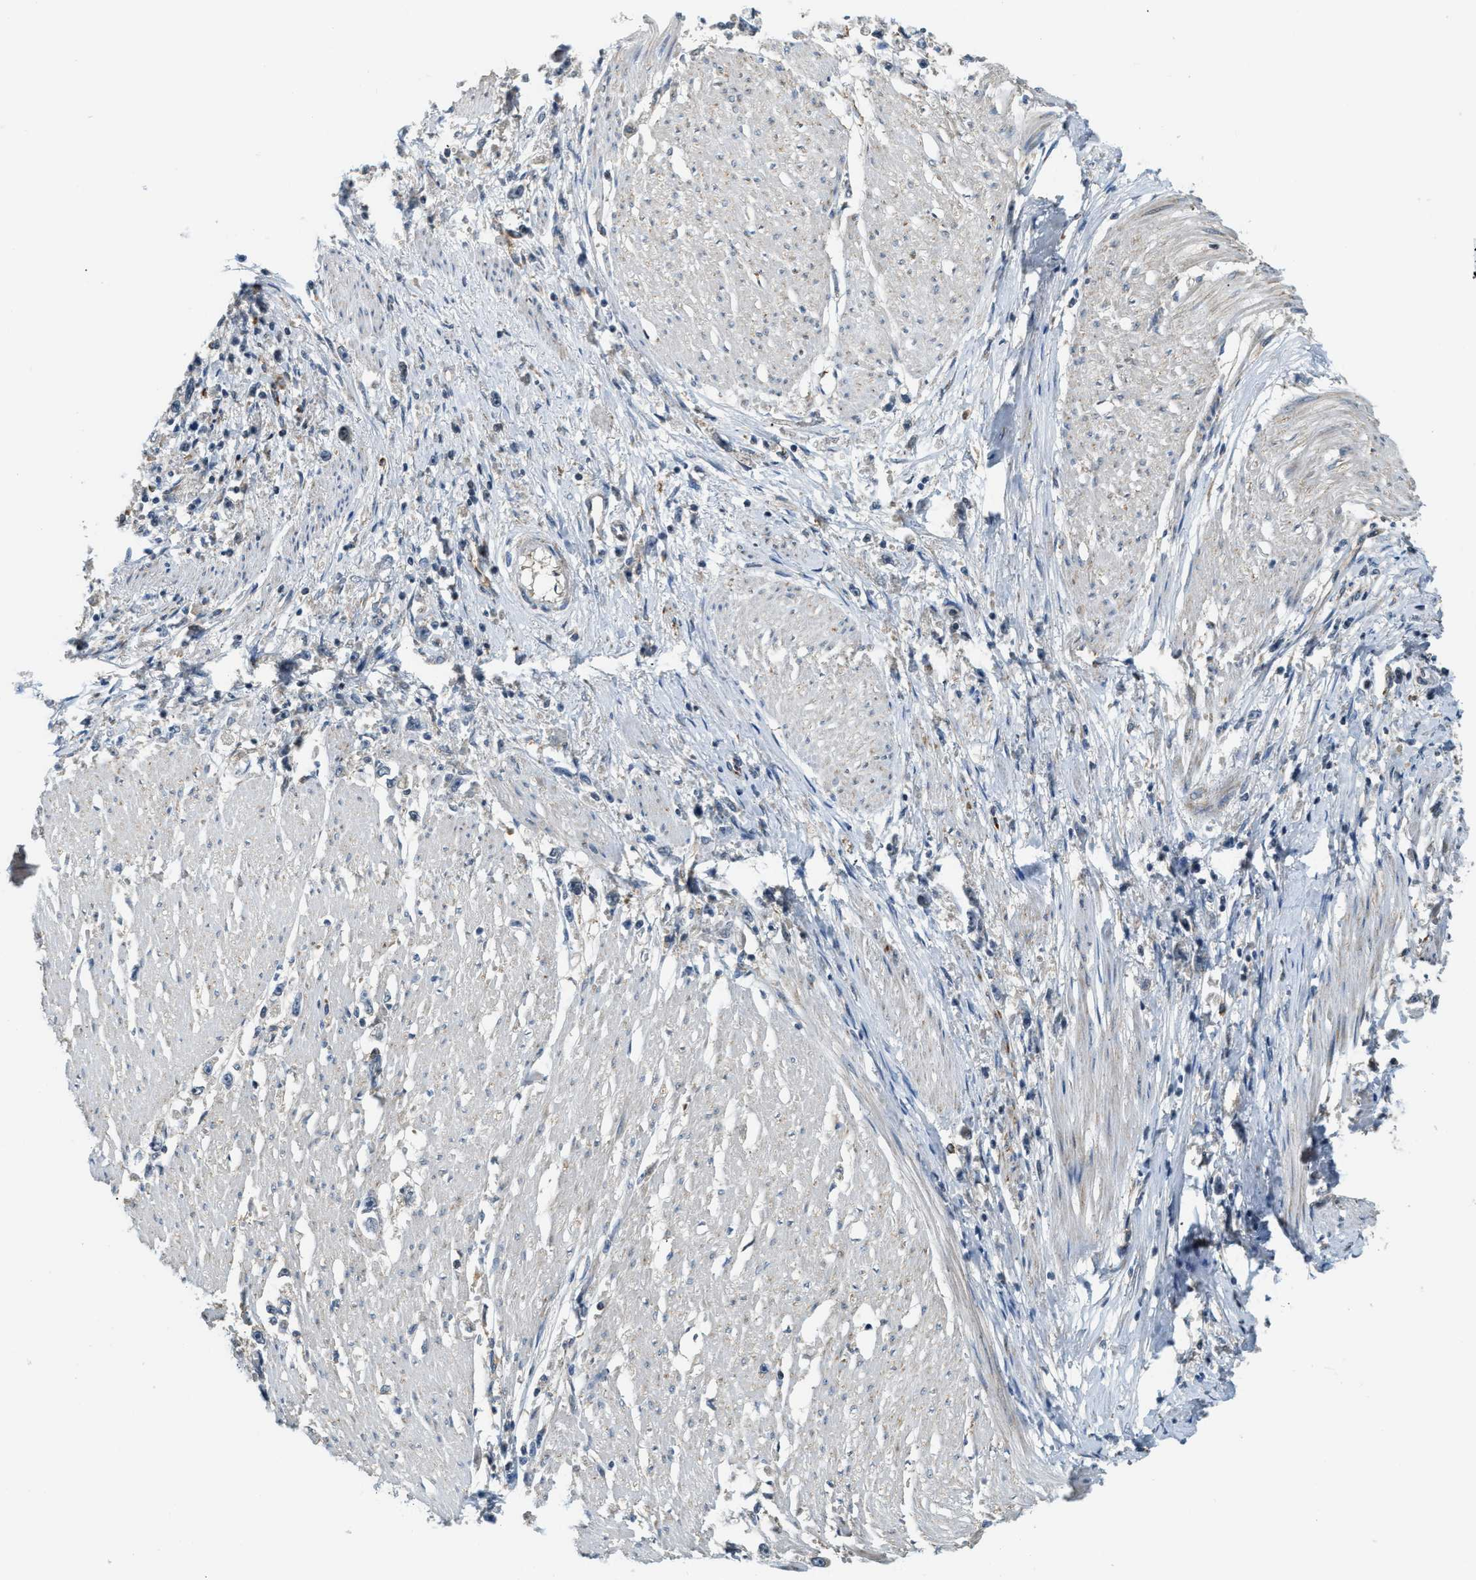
{"staining": {"intensity": "negative", "quantity": "none", "location": "none"}, "tissue": "stomach cancer", "cell_type": "Tumor cells", "image_type": "cancer", "snomed": [{"axis": "morphology", "description": "Adenocarcinoma, NOS"}, {"axis": "topography", "description": "Stomach"}], "caption": "A photomicrograph of stomach cancer stained for a protein reveals no brown staining in tumor cells. The staining was performed using DAB to visualize the protein expression in brown, while the nuclei were stained in blue with hematoxylin (Magnification: 20x).", "gene": "STARD3NL", "patient": {"sex": "female", "age": 59}}